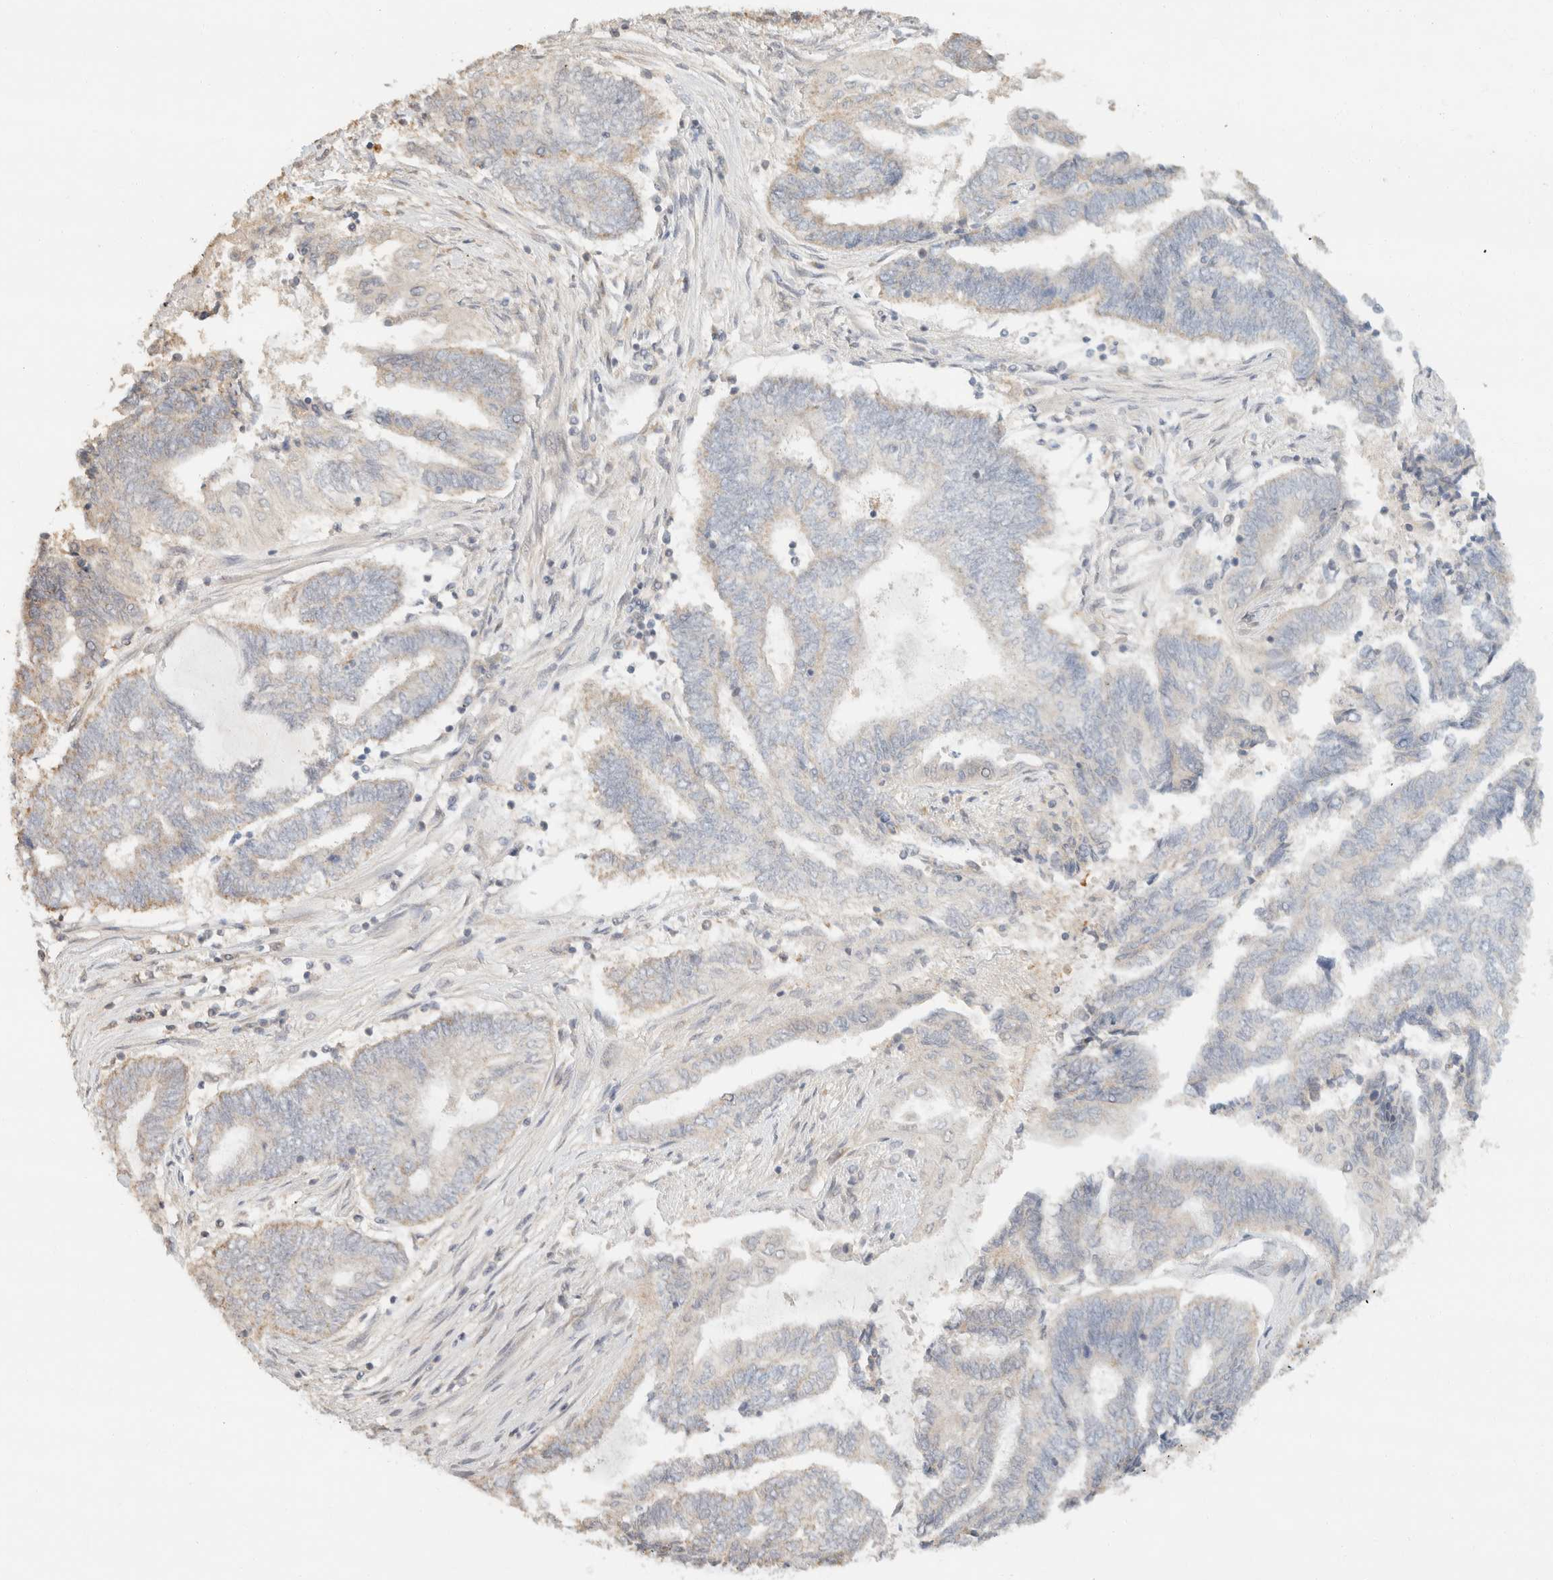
{"staining": {"intensity": "weak", "quantity": "<25%", "location": "cytoplasmic/membranous"}, "tissue": "endometrial cancer", "cell_type": "Tumor cells", "image_type": "cancer", "snomed": [{"axis": "morphology", "description": "Adenocarcinoma, NOS"}, {"axis": "topography", "description": "Uterus"}, {"axis": "topography", "description": "Endometrium"}], "caption": "DAB immunohistochemical staining of endometrial cancer displays no significant expression in tumor cells.", "gene": "TACC1", "patient": {"sex": "female", "age": 70}}